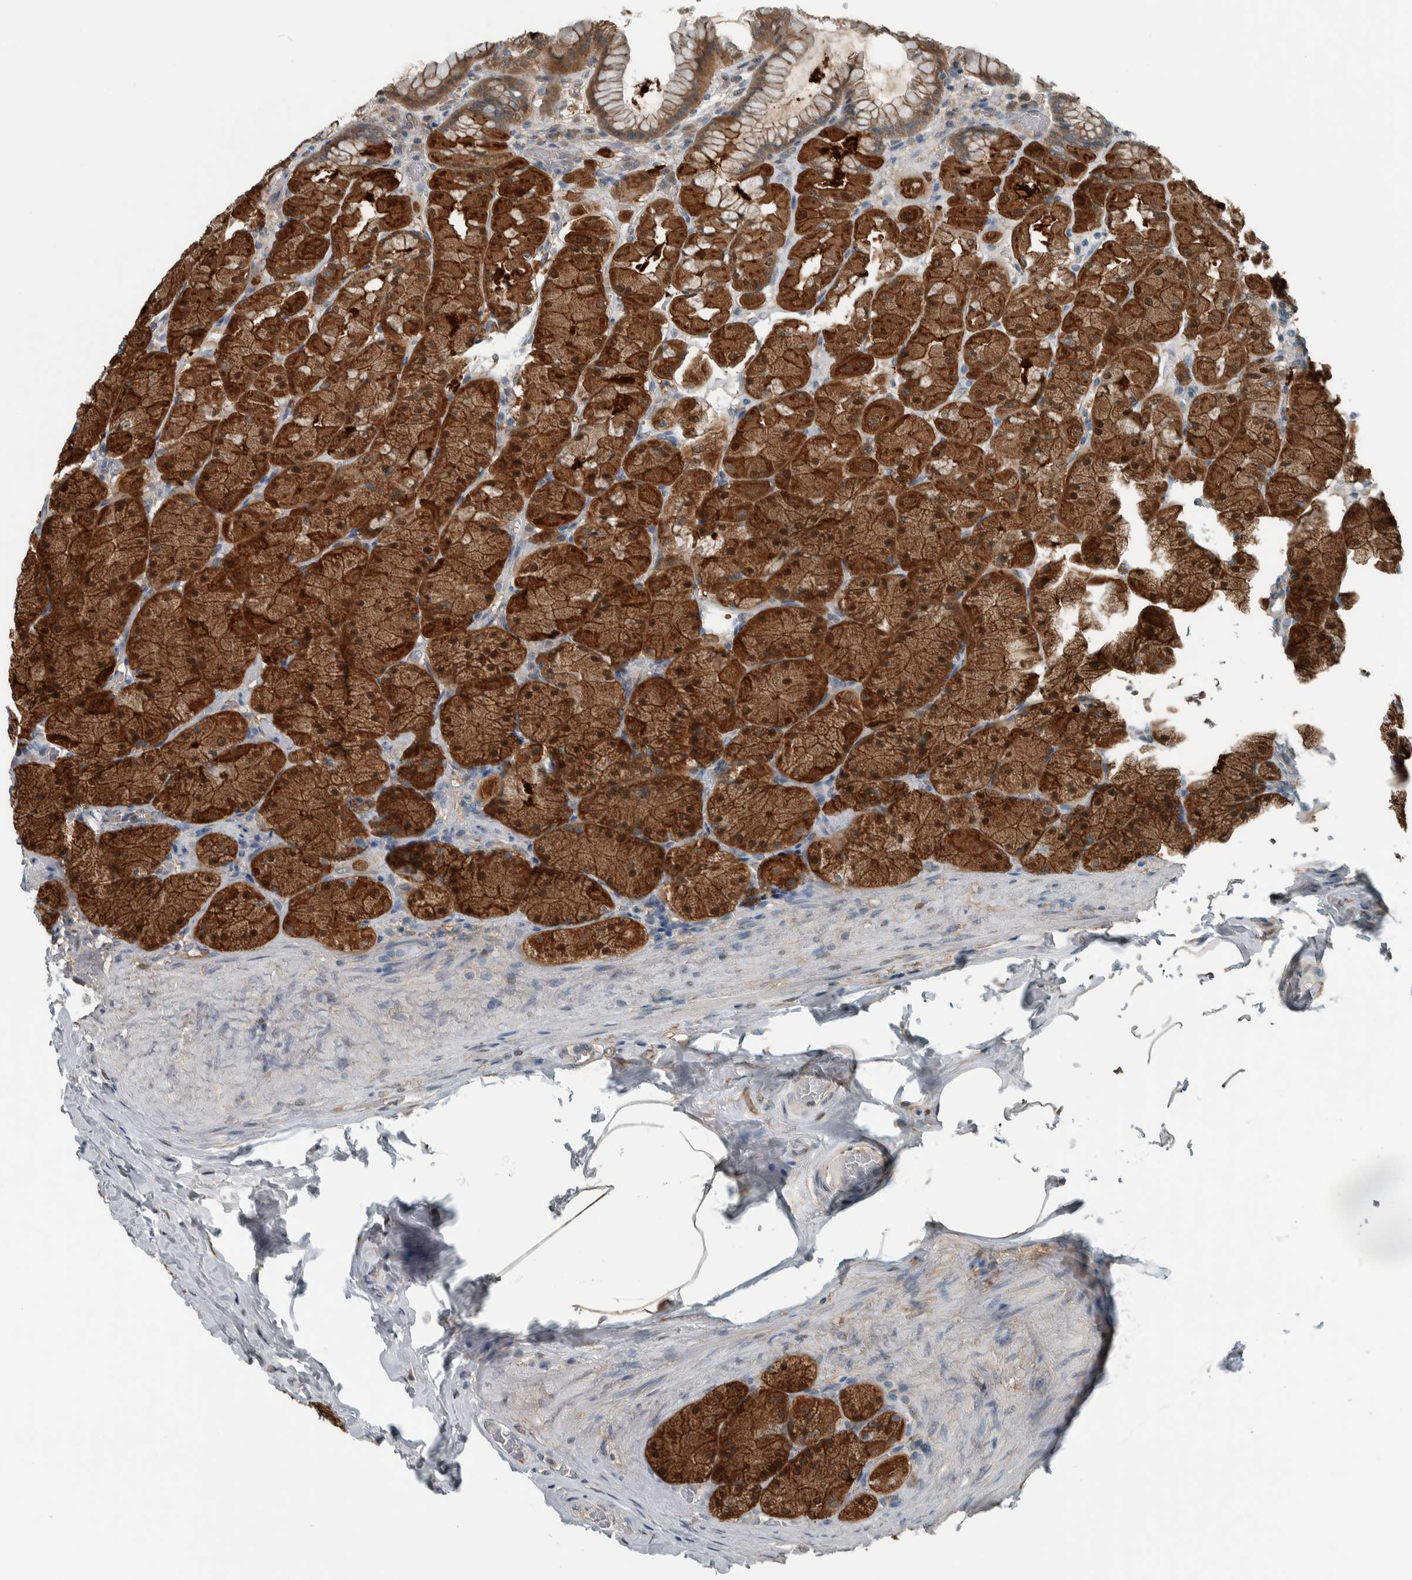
{"staining": {"intensity": "strong", "quantity": ">75%", "location": "cytoplasmic/membranous,nuclear"}, "tissue": "stomach", "cell_type": "Glandular cells", "image_type": "normal", "snomed": [{"axis": "morphology", "description": "Normal tissue, NOS"}, {"axis": "topography", "description": "Stomach, upper"}], "caption": "IHC of normal stomach demonstrates high levels of strong cytoplasmic/membranous,nuclear expression in about >75% of glandular cells.", "gene": "ALAD", "patient": {"sex": "female", "age": 56}}